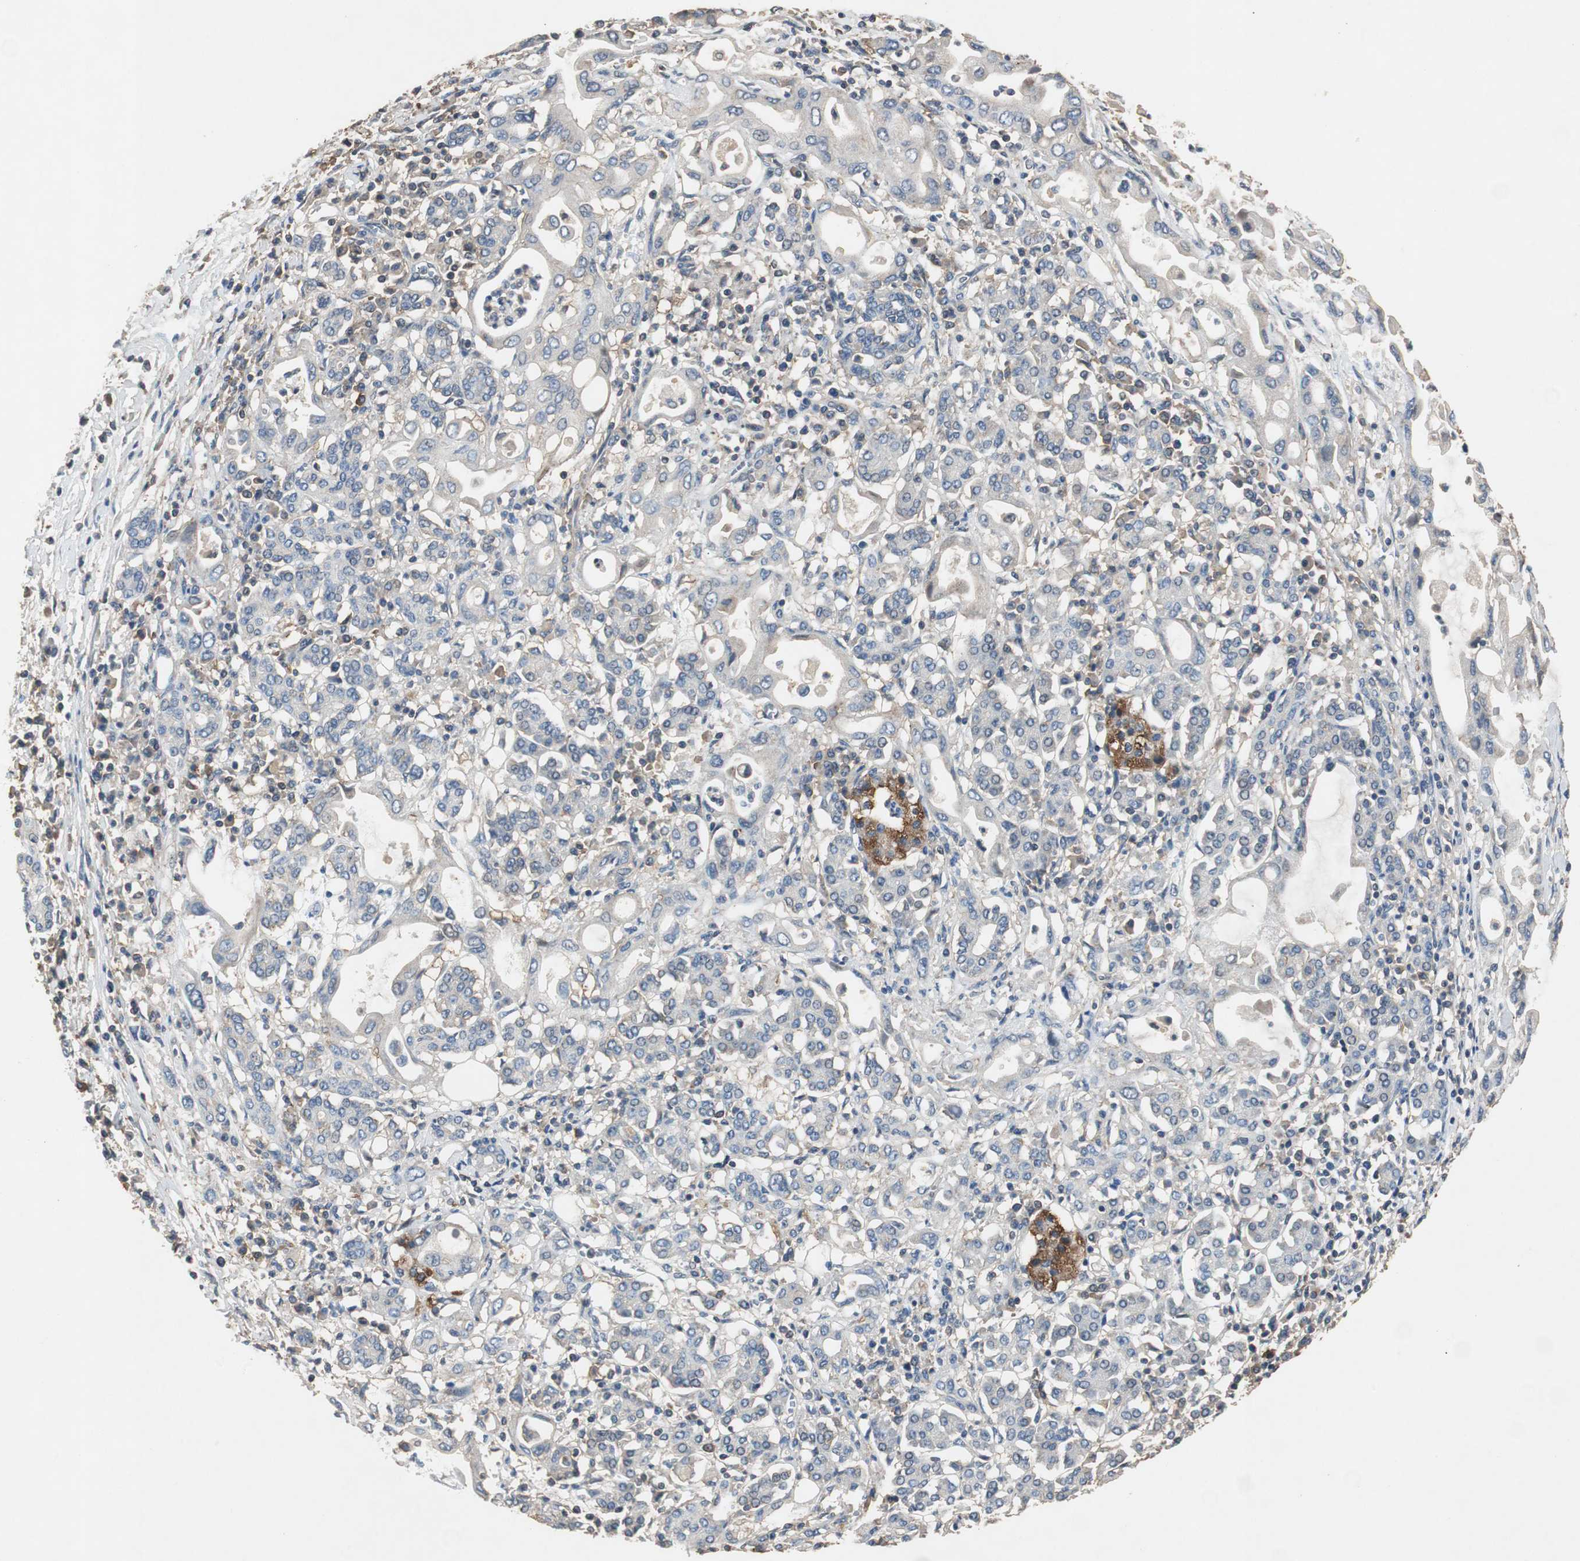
{"staining": {"intensity": "negative", "quantity": "none", "location": "none"}, "tissue": "pancreatic cancer", "cell_type": "Tumor cells", "image_type": "cancer", "snomed": [{"axis": "morphology", "description": "Adenocarcinoma, NOS"}, {"axis": "topography", "description": "Pancreas"}], "caption": "Tumor cells are negative for protein expression in human pancreatic cancer (adenocarcinoma).", "gene": "TNFRSF14", "patient": {"sex": "female", "age": 57}}